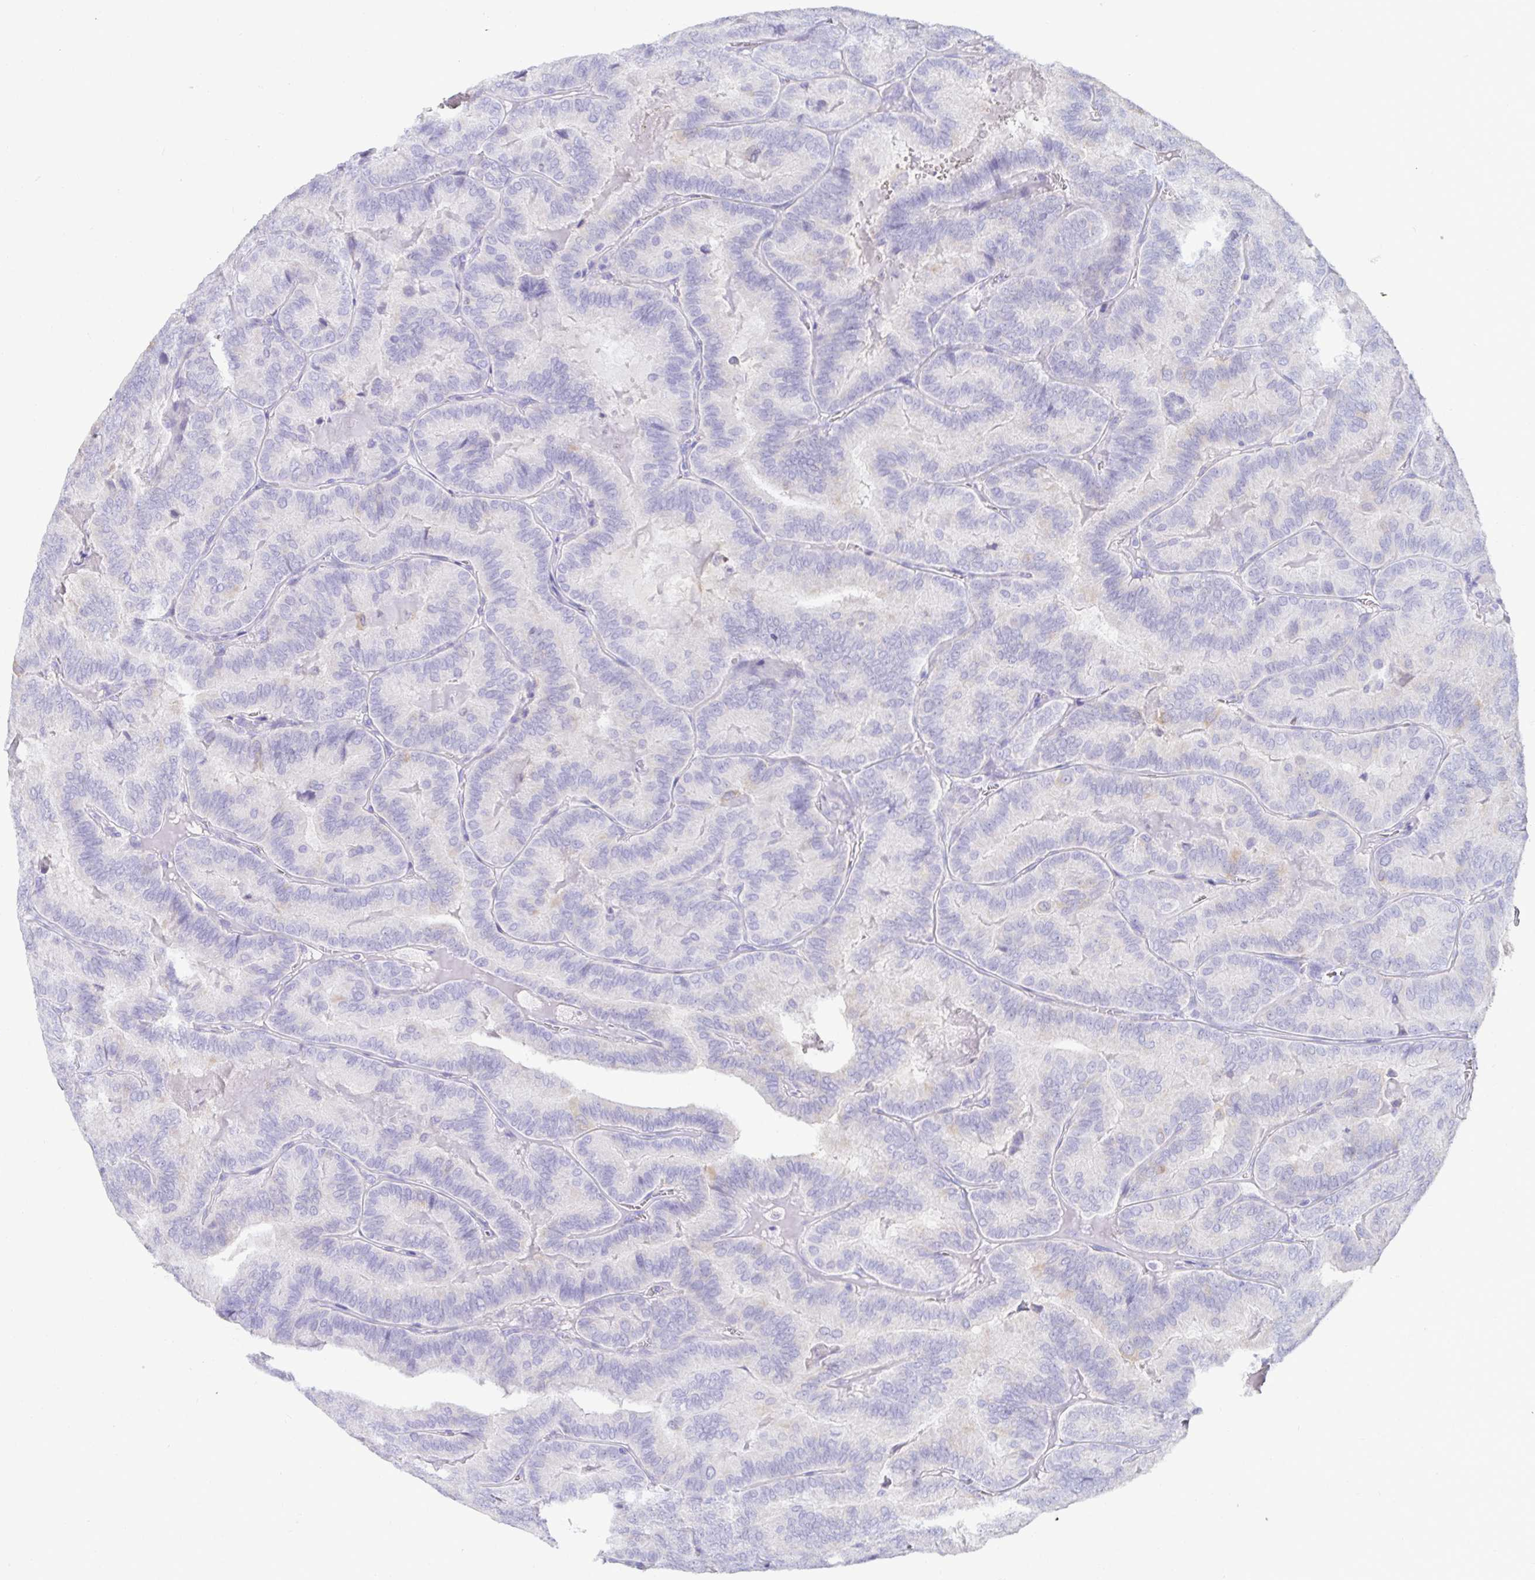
{"staining": {"intensity": "negative", "quantity": "none", "location": "none"}, "tissue": "thyroid cancer", "cell_type": "Tumor cells", "image_type": "cancer", "snomed": [{"axis": "morphology", "description": "Papillary adenocarcinoma, NOS"}, {"axis": "topography", "description": "Thyroid gland"}], "caption": "IHC of human thyroid cancer shows no expression in tumor cells.", "gene": "TMEM241", "patient": {"sex": "female", "age": 75}}